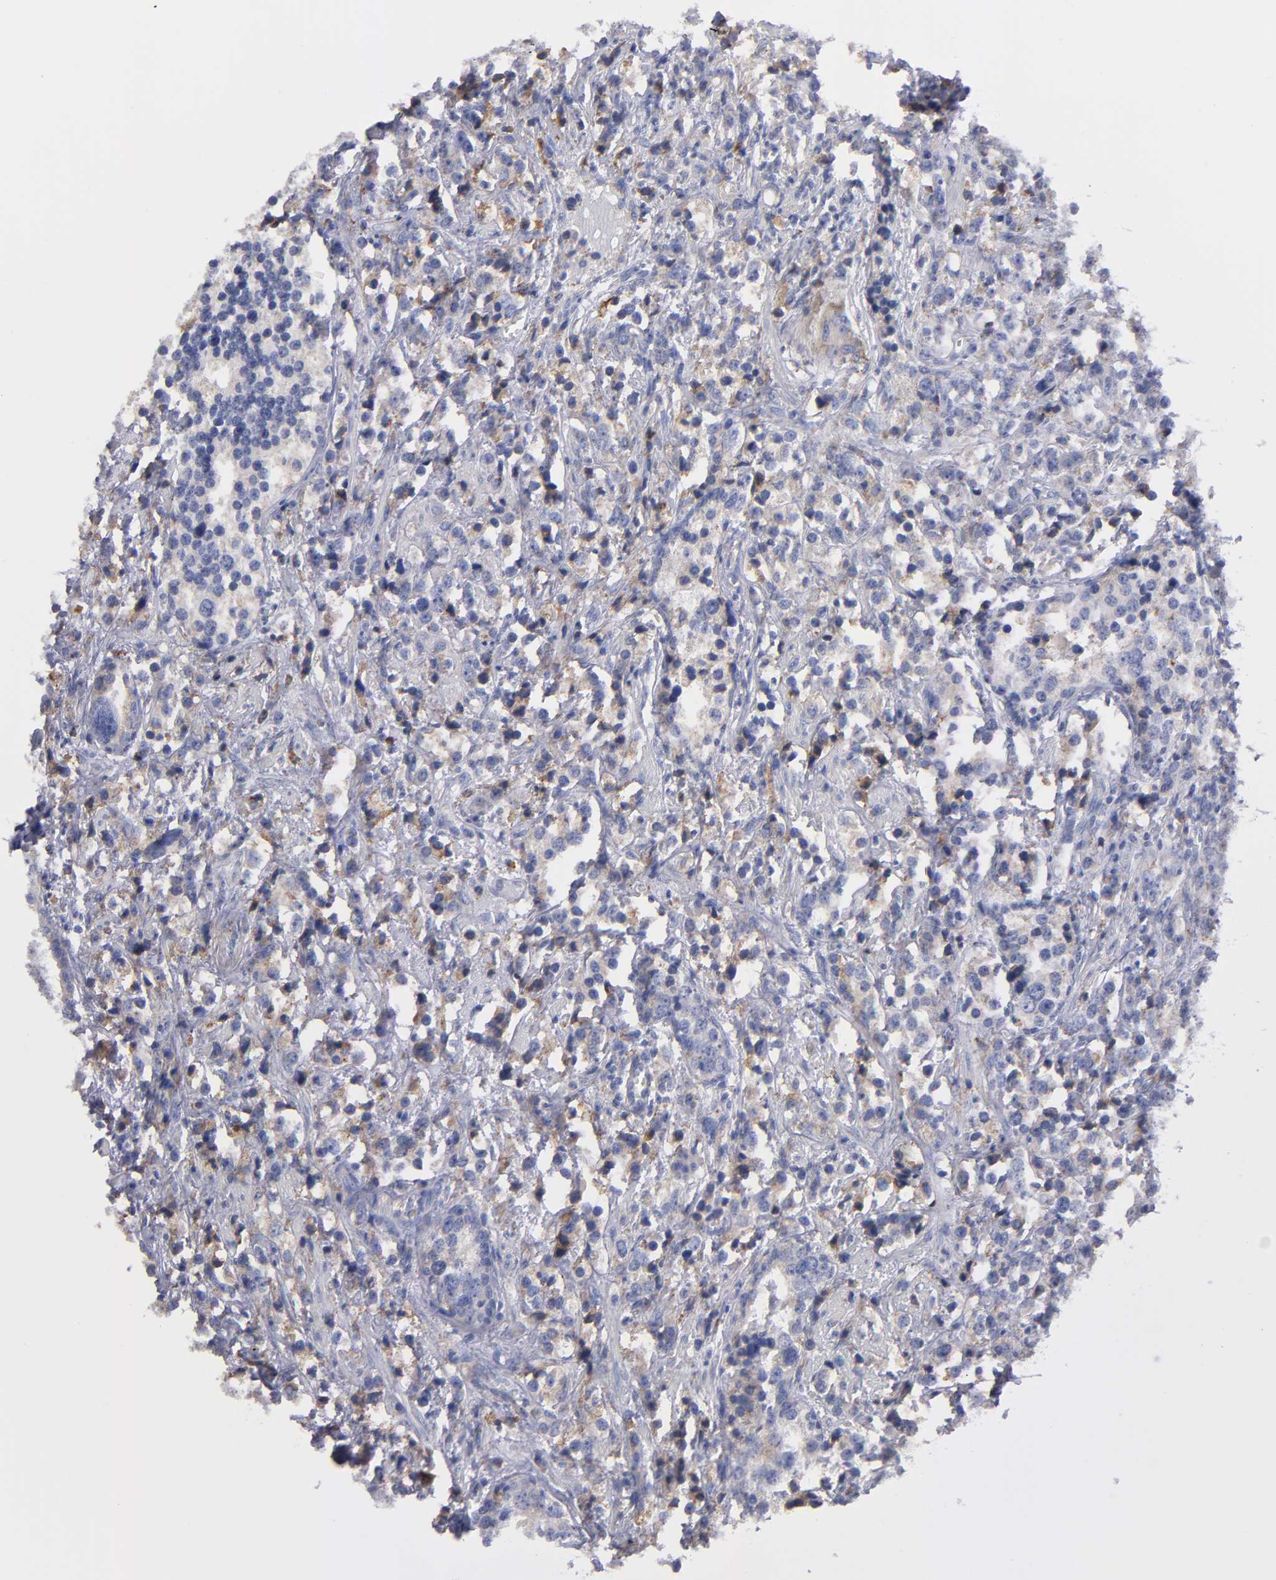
{"staining": {"intensity": "weak", "quantity": "<25%", "location": "cytoplasmic/membranous"}, "tissue": "prostate cancer", "cell_type": "Tumor cells", "image_type": "cancer", "snomed": [{"axis": "morphology", "description": "Adenocarcinoma, High grade"}, {"axis": "topography", "description": "Prostate"}], "caption": "High power microscopy photomicrograph of an immunohistochemistry histopathology image of prostate cancer (high-grade adenocarcinoma), revealing no significant positivity in tumor cells.", "gene": "MFGE8", "patient": {"sex": "male", "age": 71}}